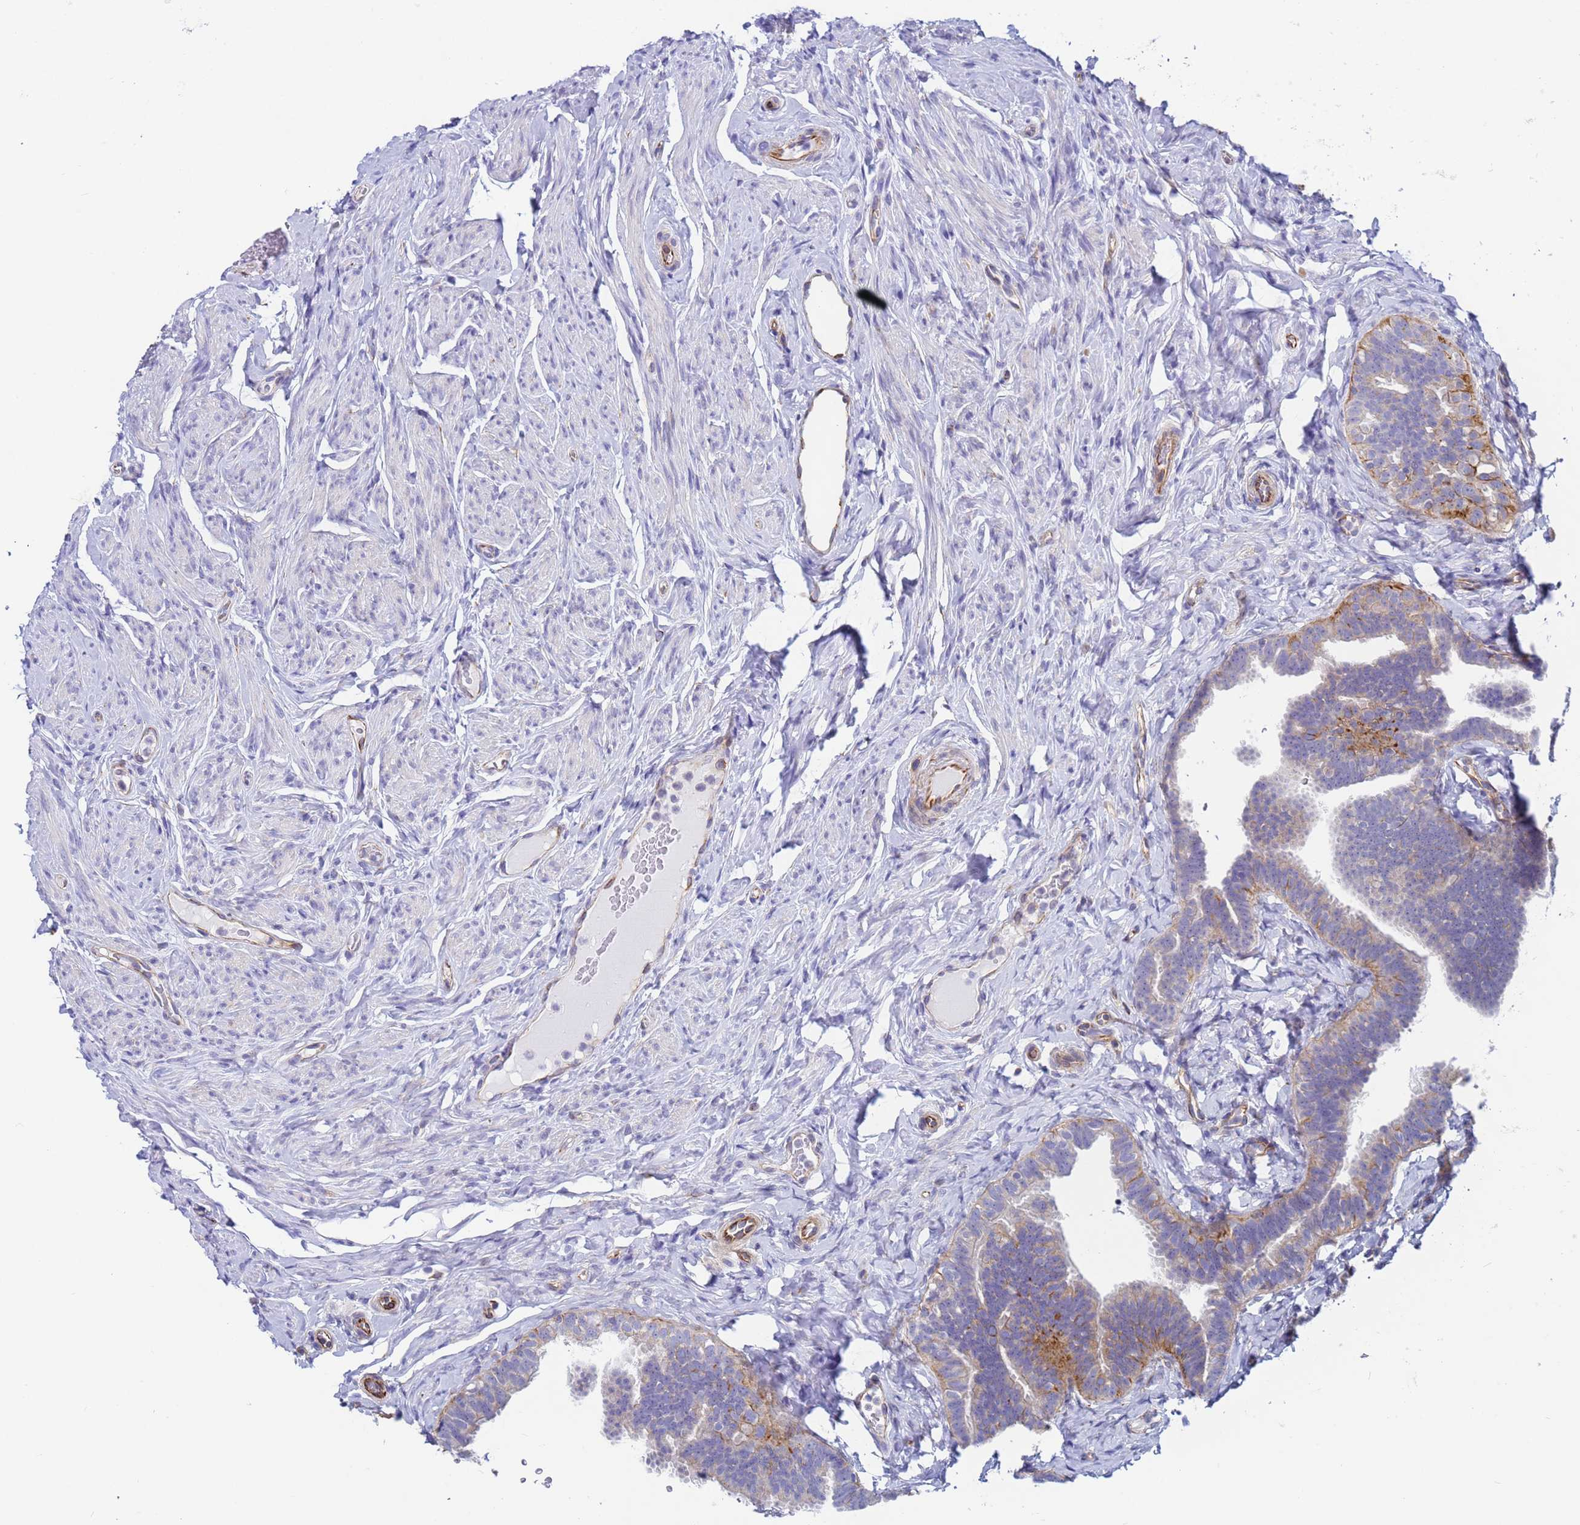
{"staining": {"intensity": "moderate", "quantity": "<25%", "location": "cytoplasmic/membranous"}, "tissue": "fallopian tube", "cell_type": "Glandular cells", "image_type": "normal", "snomed": [{"axis": "morphology", "description": "Normal tissue, NOS"}, {"axis": "topography", "description": "Fallopian tube"}], "caption": "The micrograph demonstrates staining of unremarkable fallopian tube, revealing moderate cytoplasmic/membranous protein expression (brown color) within glandular cells. (IHC, brightfield microscopy, high magnification).", "gene": "UBXN2B", "patient": {"sex": "female", "age": 65}}